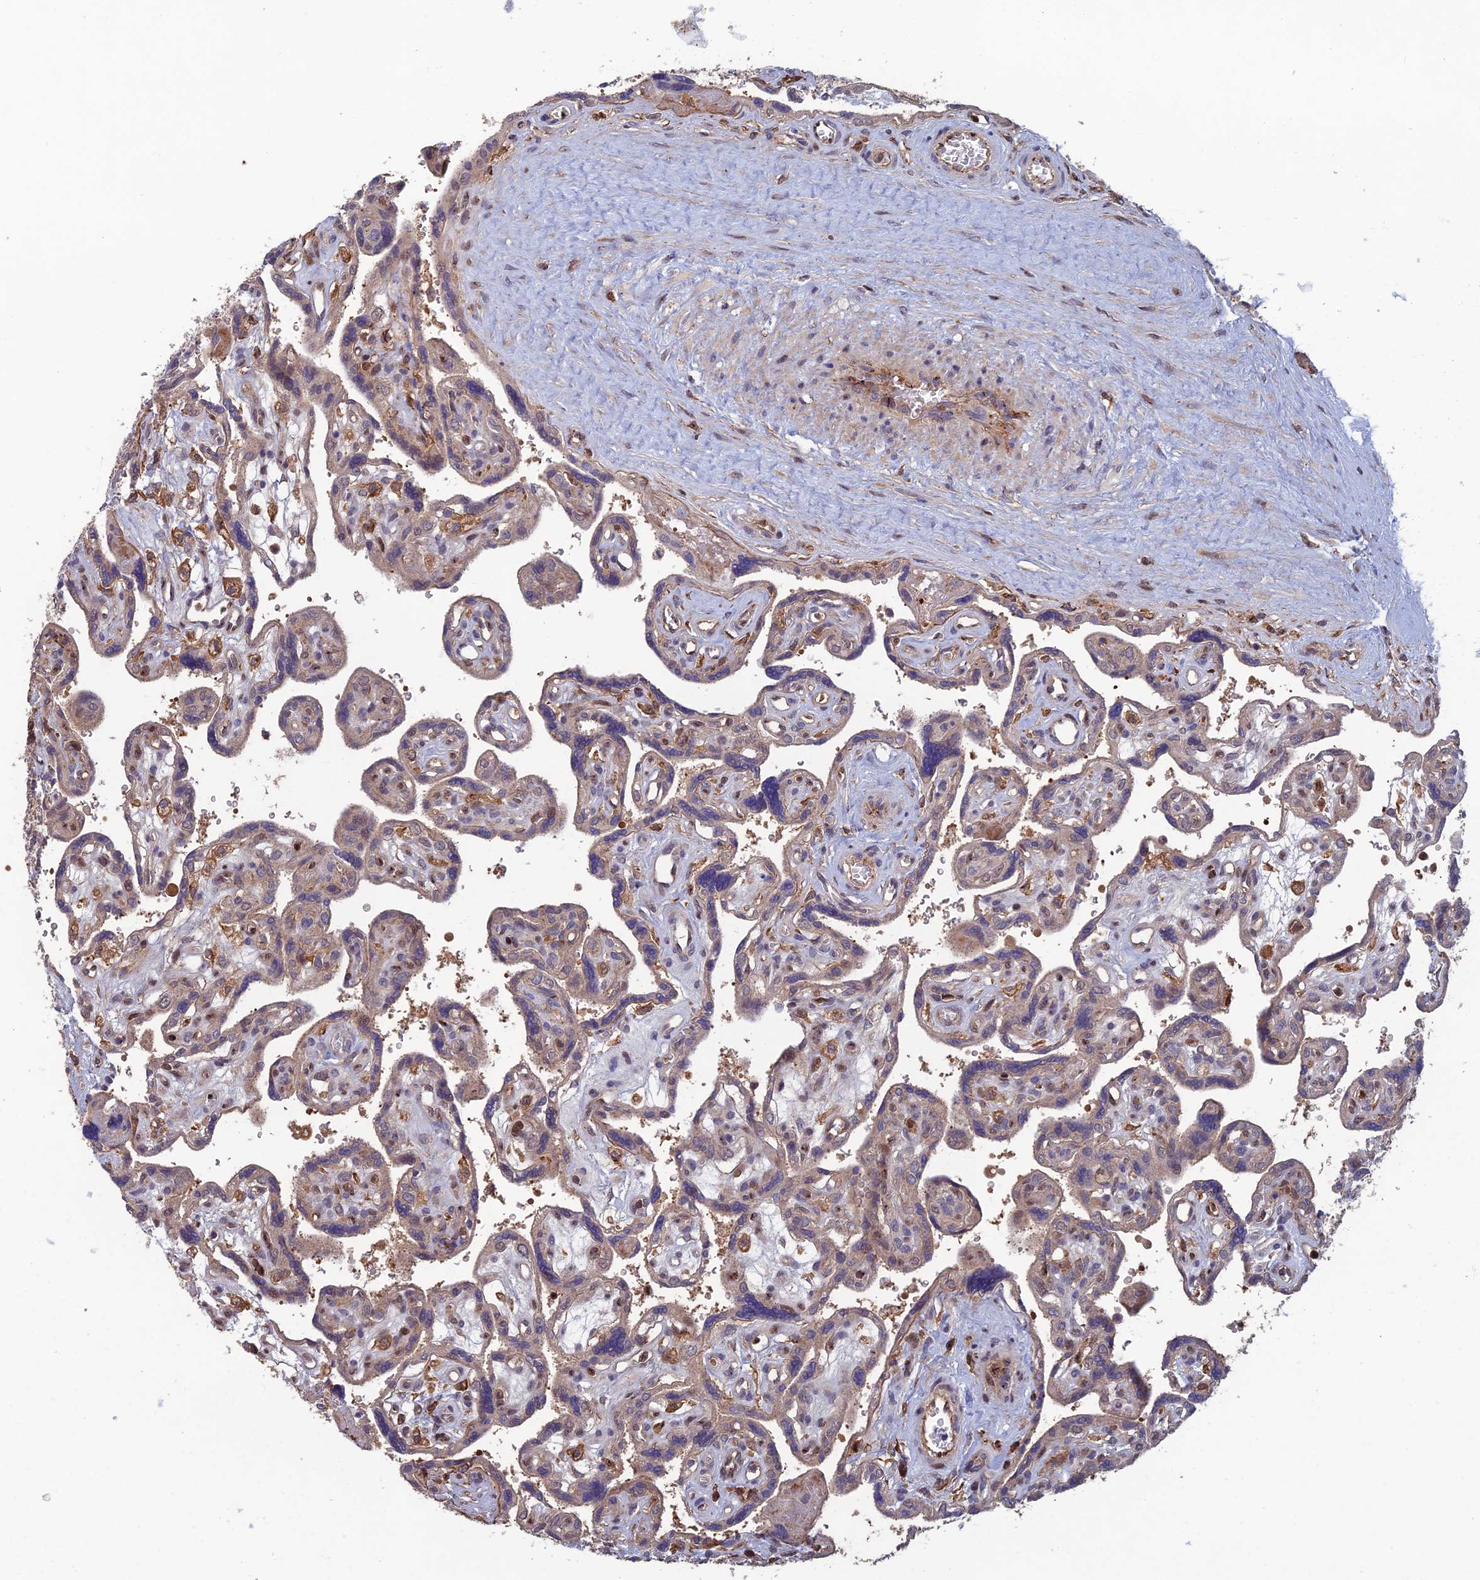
{"staining": {"intensity": "weak", "quantity": "<25%", "location": "cytoplasmic/membranous"}, "tissue": "placenta", "cell_type": "Trophoblastic cells", "image_type": "normal", "snomed": [{"axis": "morphology", "description": "Normal tissue, NOS"}, {"axis": "topography", "description": "Placenta"}], "caption": "This photomicrograph is of benign placenta stained with immunohistochemistry (IHC) to label a protein in brown with the nuclei are counter-stained blue. There is no staining in trophoblastic cells. (DAB IHC visualized using brightfield microscopy, high magnification).", "gene": "C15orf62", "patient": {"sex": "female", "age": 39}}